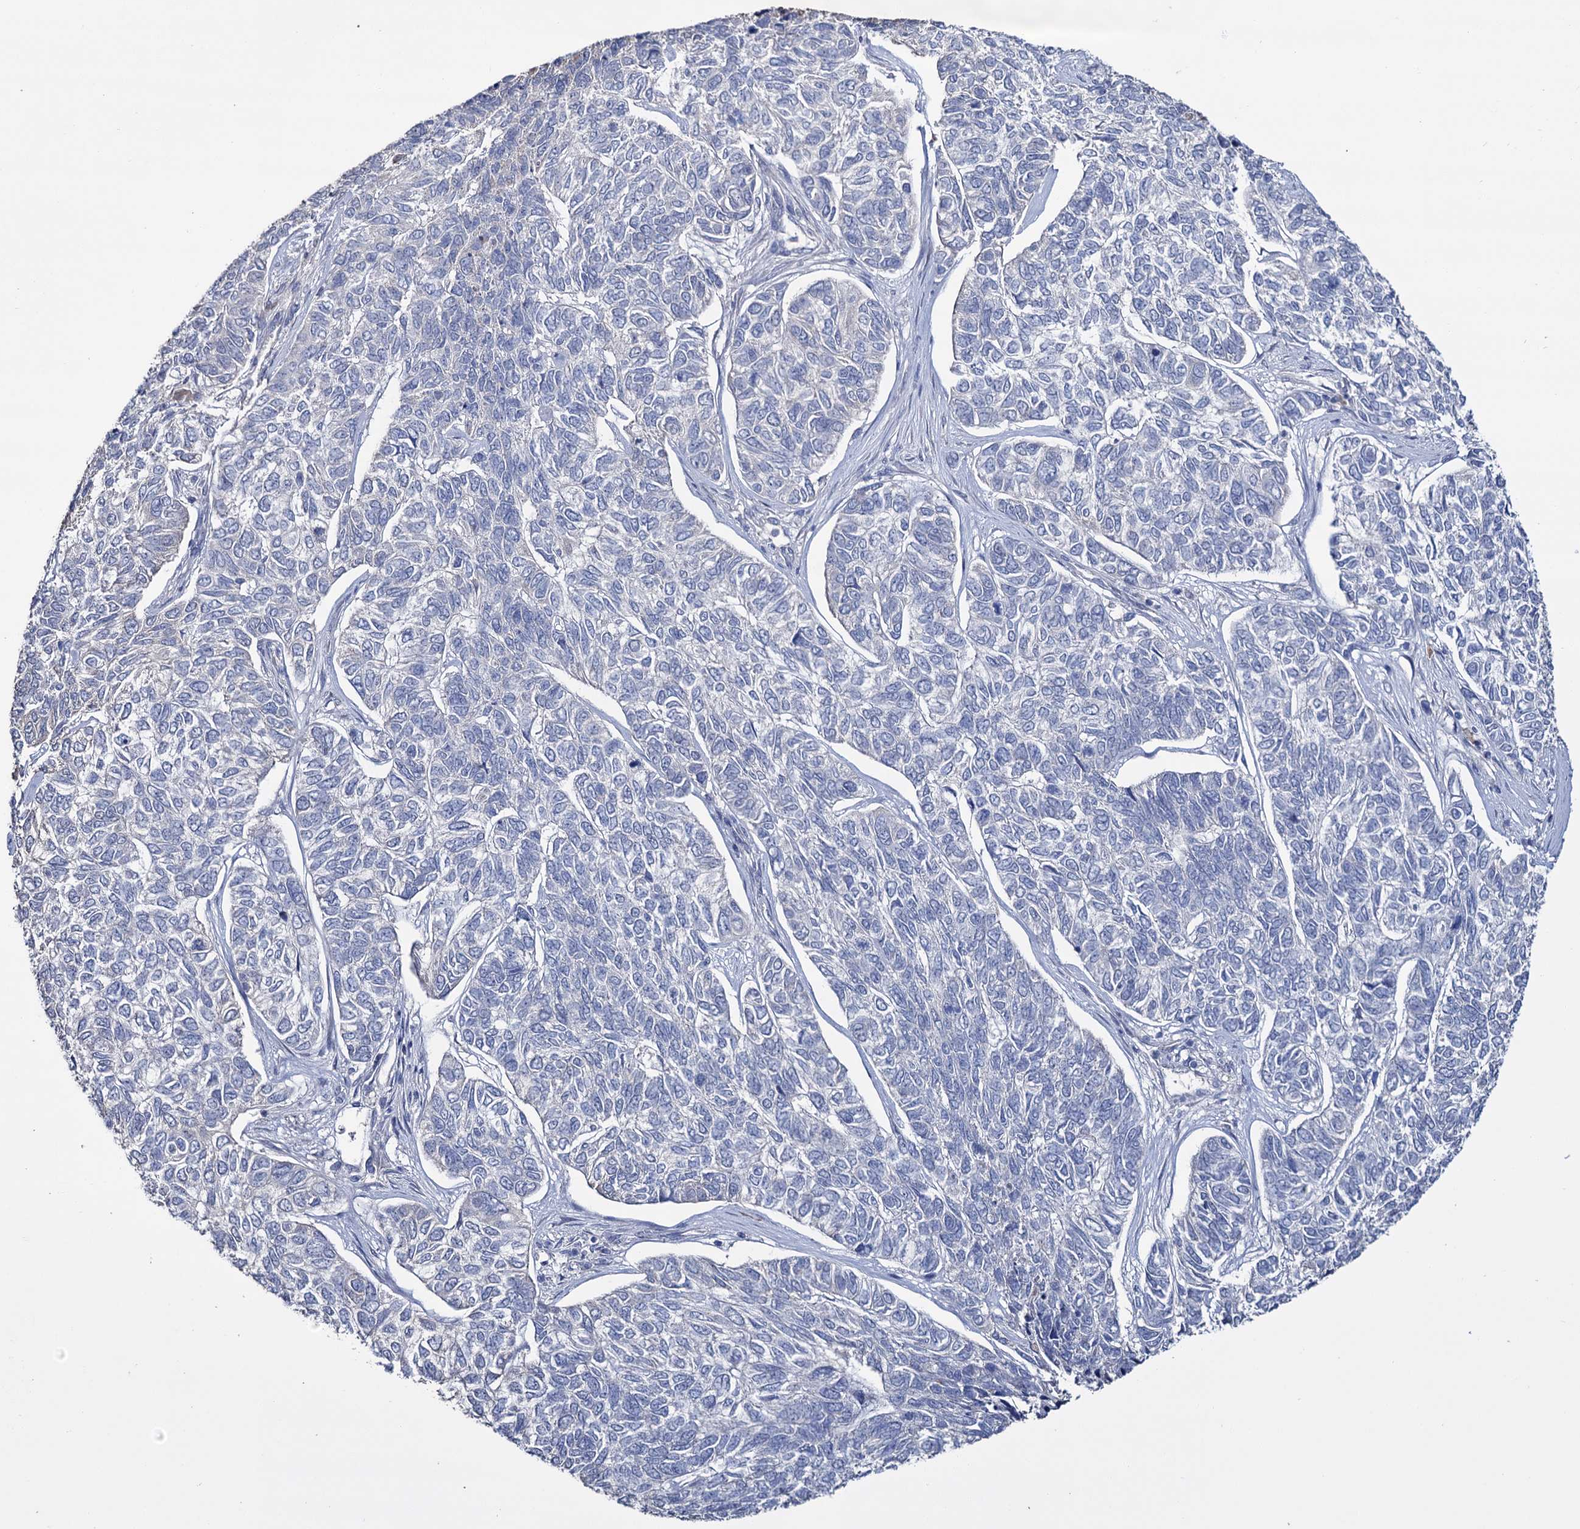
{"staining": {"intensity": "negative", "quantity": "none", "location": "none"}, "tissue": "skin cancer", "cell_type": "Tumor cells", "image_type": "cancer", "snomed": [{"axis": "morphology", "description": "Basal cell carcinoma"}, {"axis": "topography", "description": "Skin"}], "caption": "High power microscopy photomicrograph of an immunohistochemistry (IHC) image of skin cancer (basal cell carcinoma), revealing no significant positivity in tumor cells.", "gene": "EPB41L5", "patient": {"sex": "female", "age": 65}}